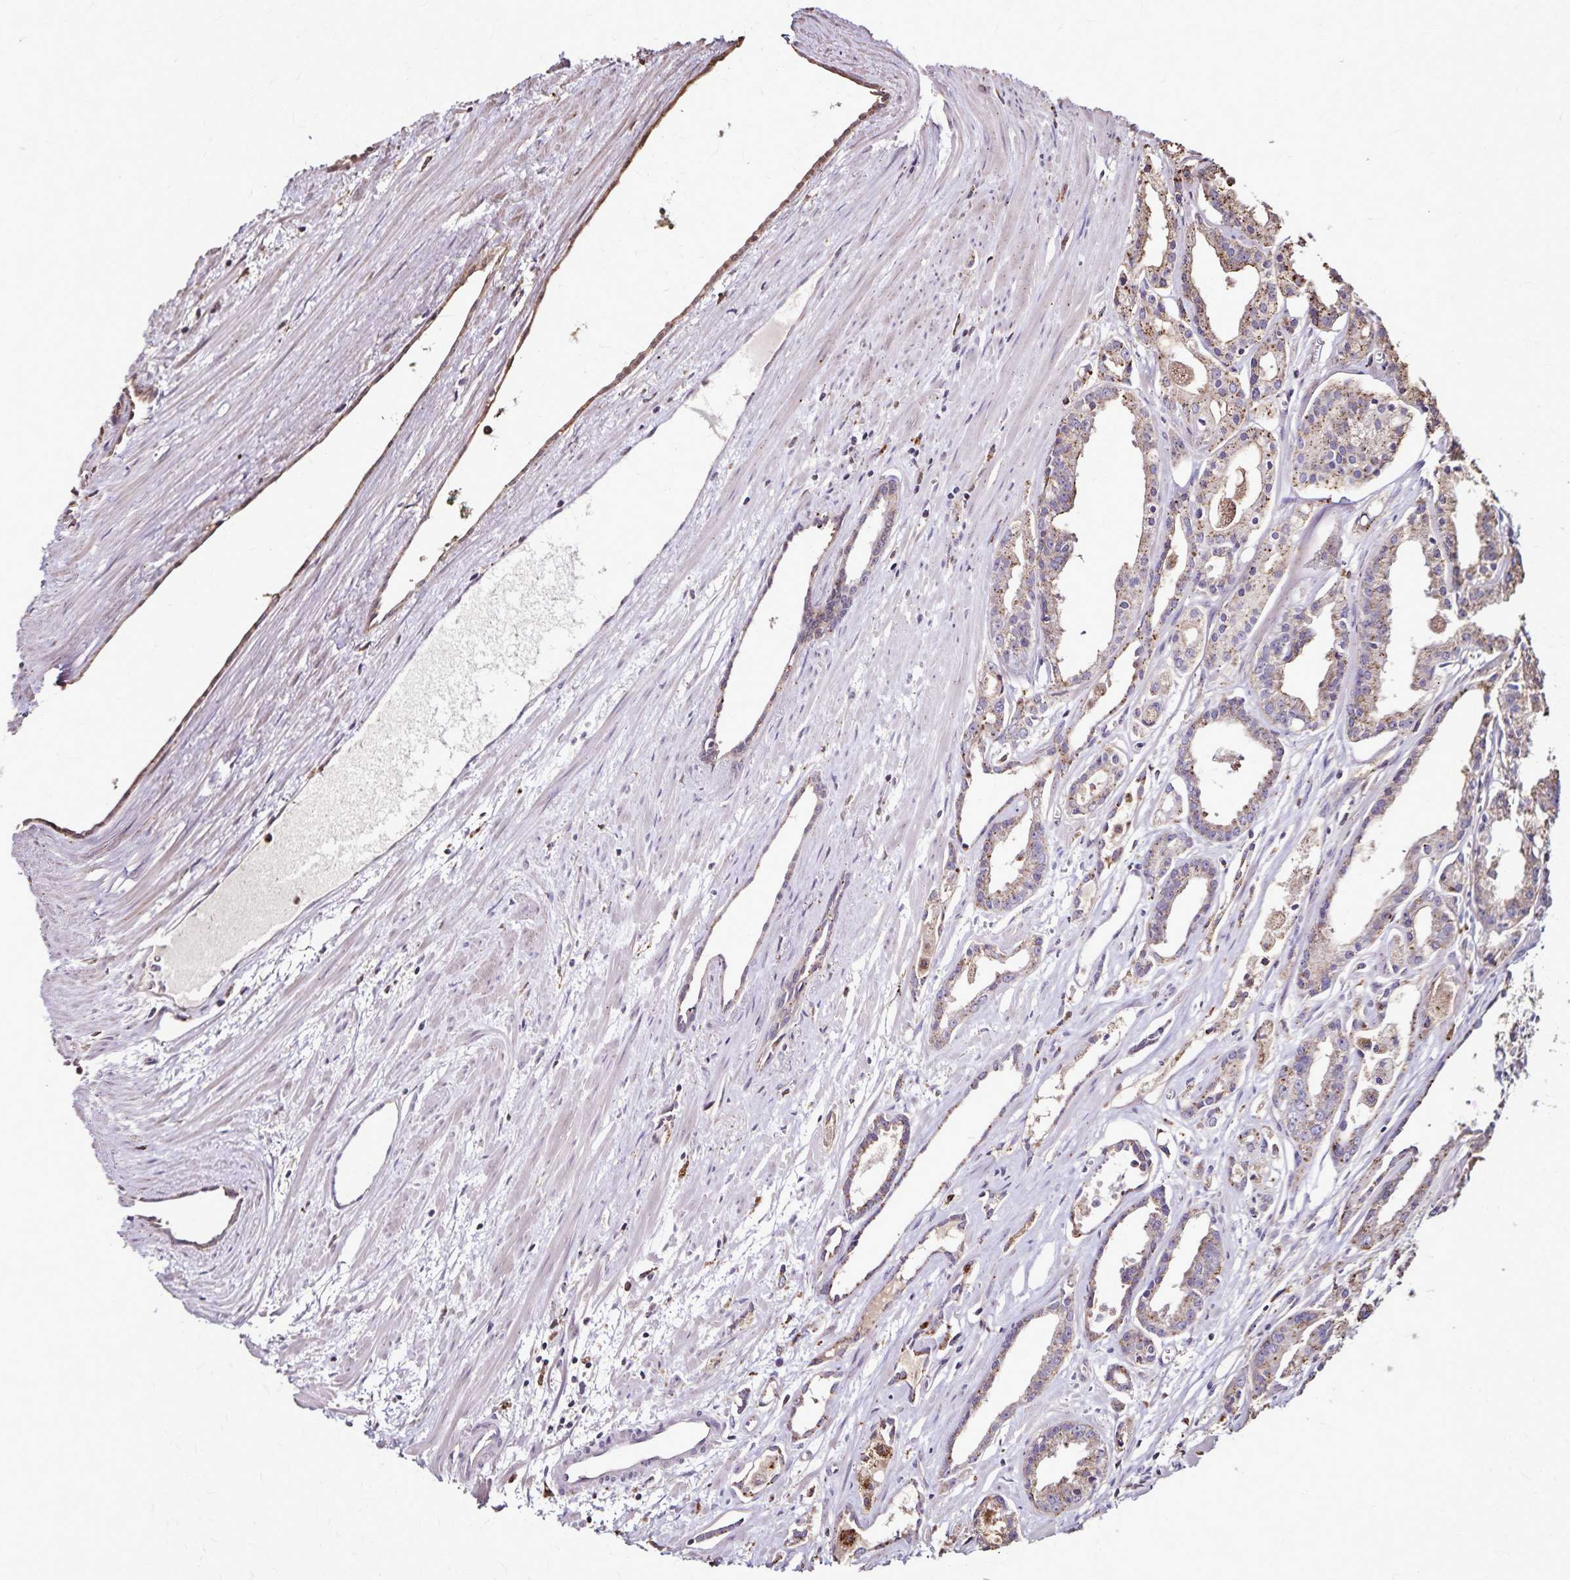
{"staining": {"intensity": "weak", "quantity": "<25%", "location": "cytoplasmic/membranous"}, "tissue": "prostate cancer", "cell_type": "Tumor cells", "image_type": "cancer", "snomed": [{"axis": "morphology", "description": "Adenocarcinoma, High grade"}, {"axis": "topography", "description": "Prostate"}], "caption": "Tumor cells are negative for protein expression in human high-grade adenocarcinoma (prostate).", "gene": "CHMP1B", "patient": {"sex": "male", "age": 68}}